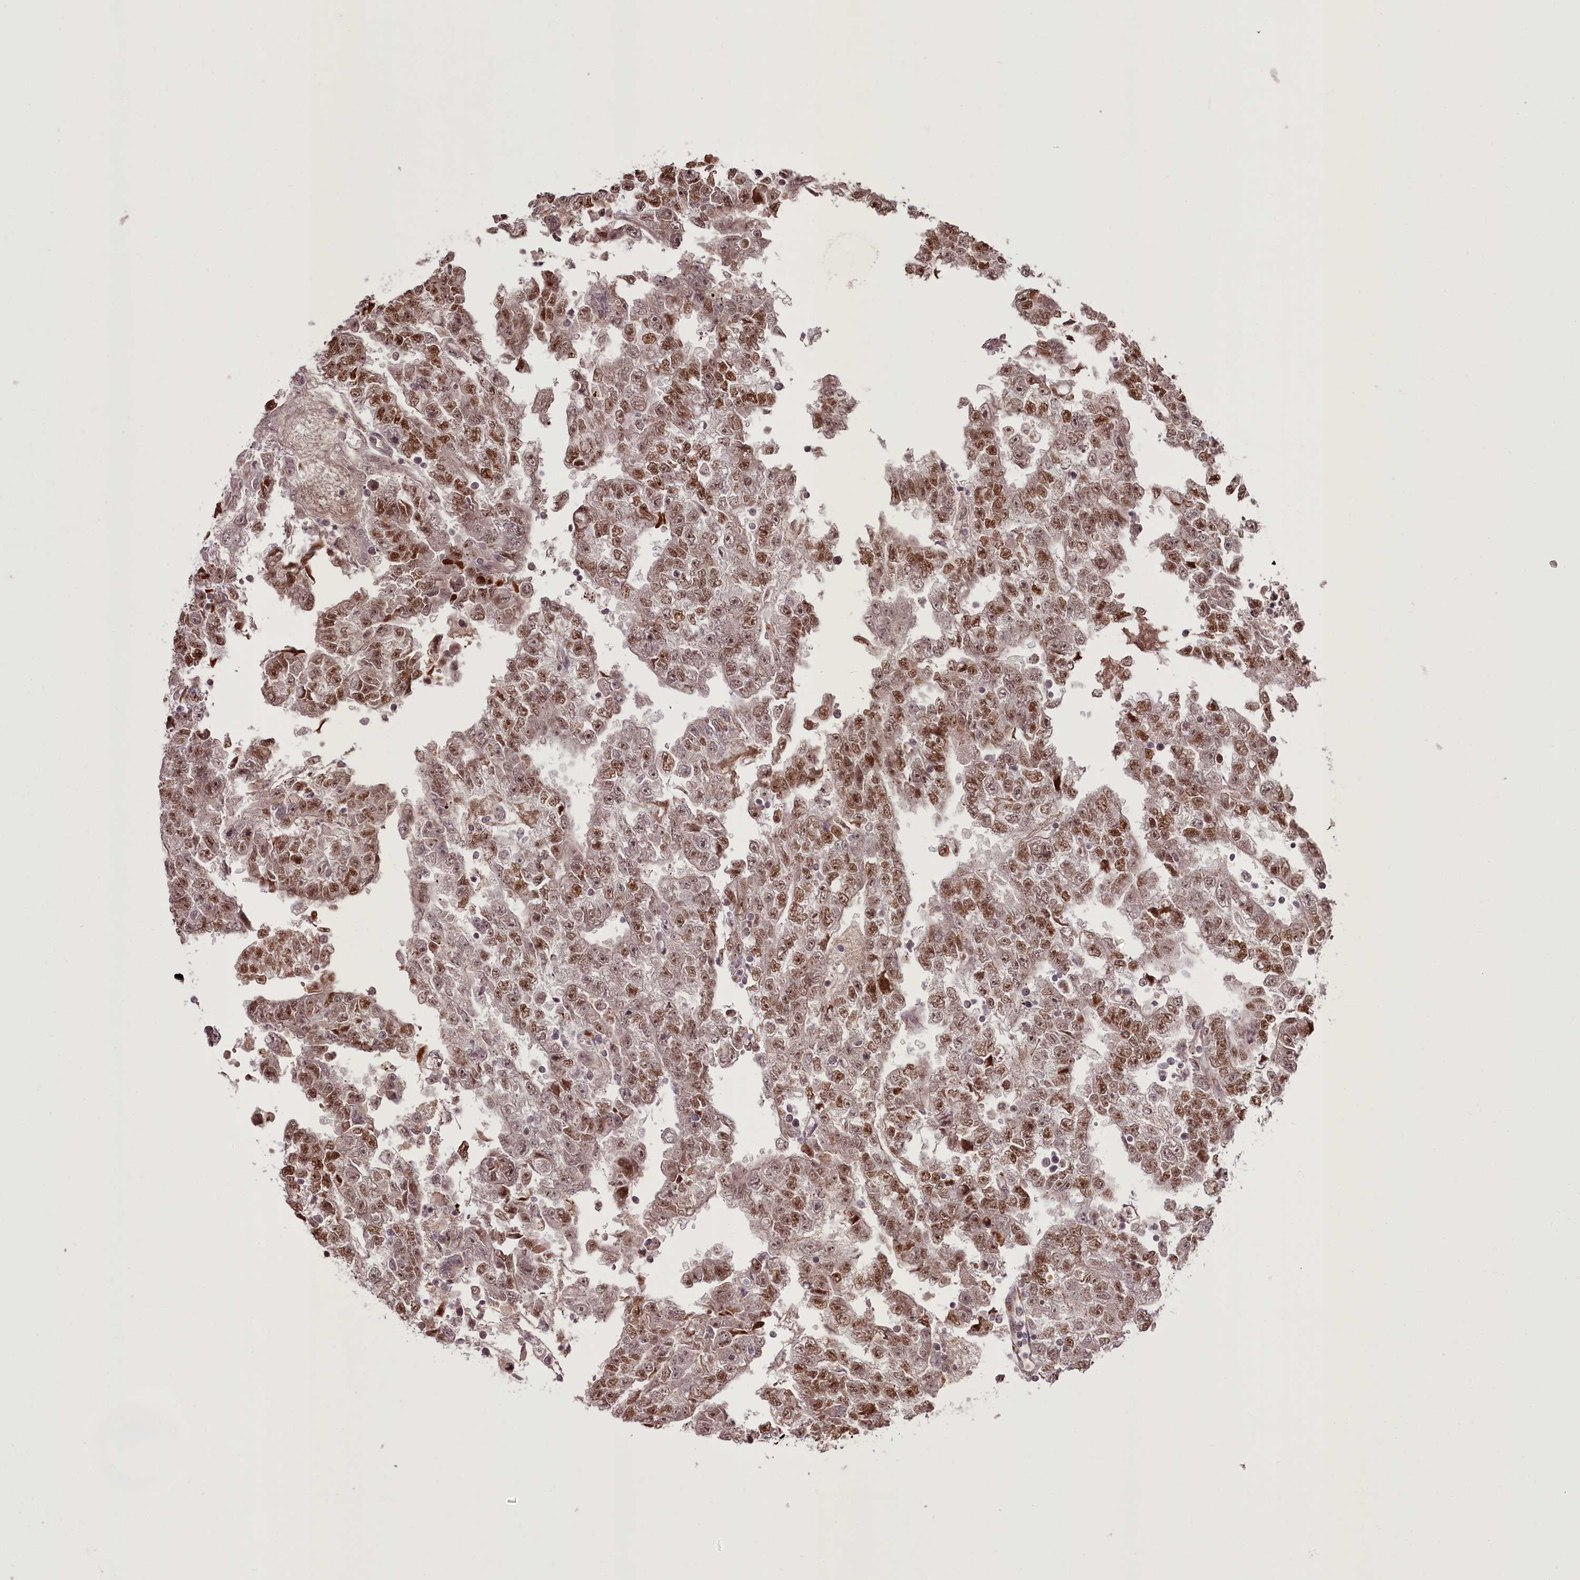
{"staining": {"intensity": "moderate", "quantity": ">75%", "location": "nuclear"}, "tissue": "testis cancer", "cell_type": "Tumor cells", "image_type": "cancer", "snomed": [{"axis": "morphology", "description": "Carcinoma, Embryonal, NOS"}, {"axis": "topography", "description": "Testis"}], "caption": "Immunohistochemical staining of human testis cancer (embryonal carcinoma) reveals medium levels of moderate nuclear positivity in approximately >75% of tumor cells. The protein of interest is stained brown, and the nuclei are stained in blue (DAB (3,3'-diaminobenzidine) IHC with brightfield microscopy, high magnification).", "gene": "CEP83", "patient": {"sex": "male", "age": 25}}